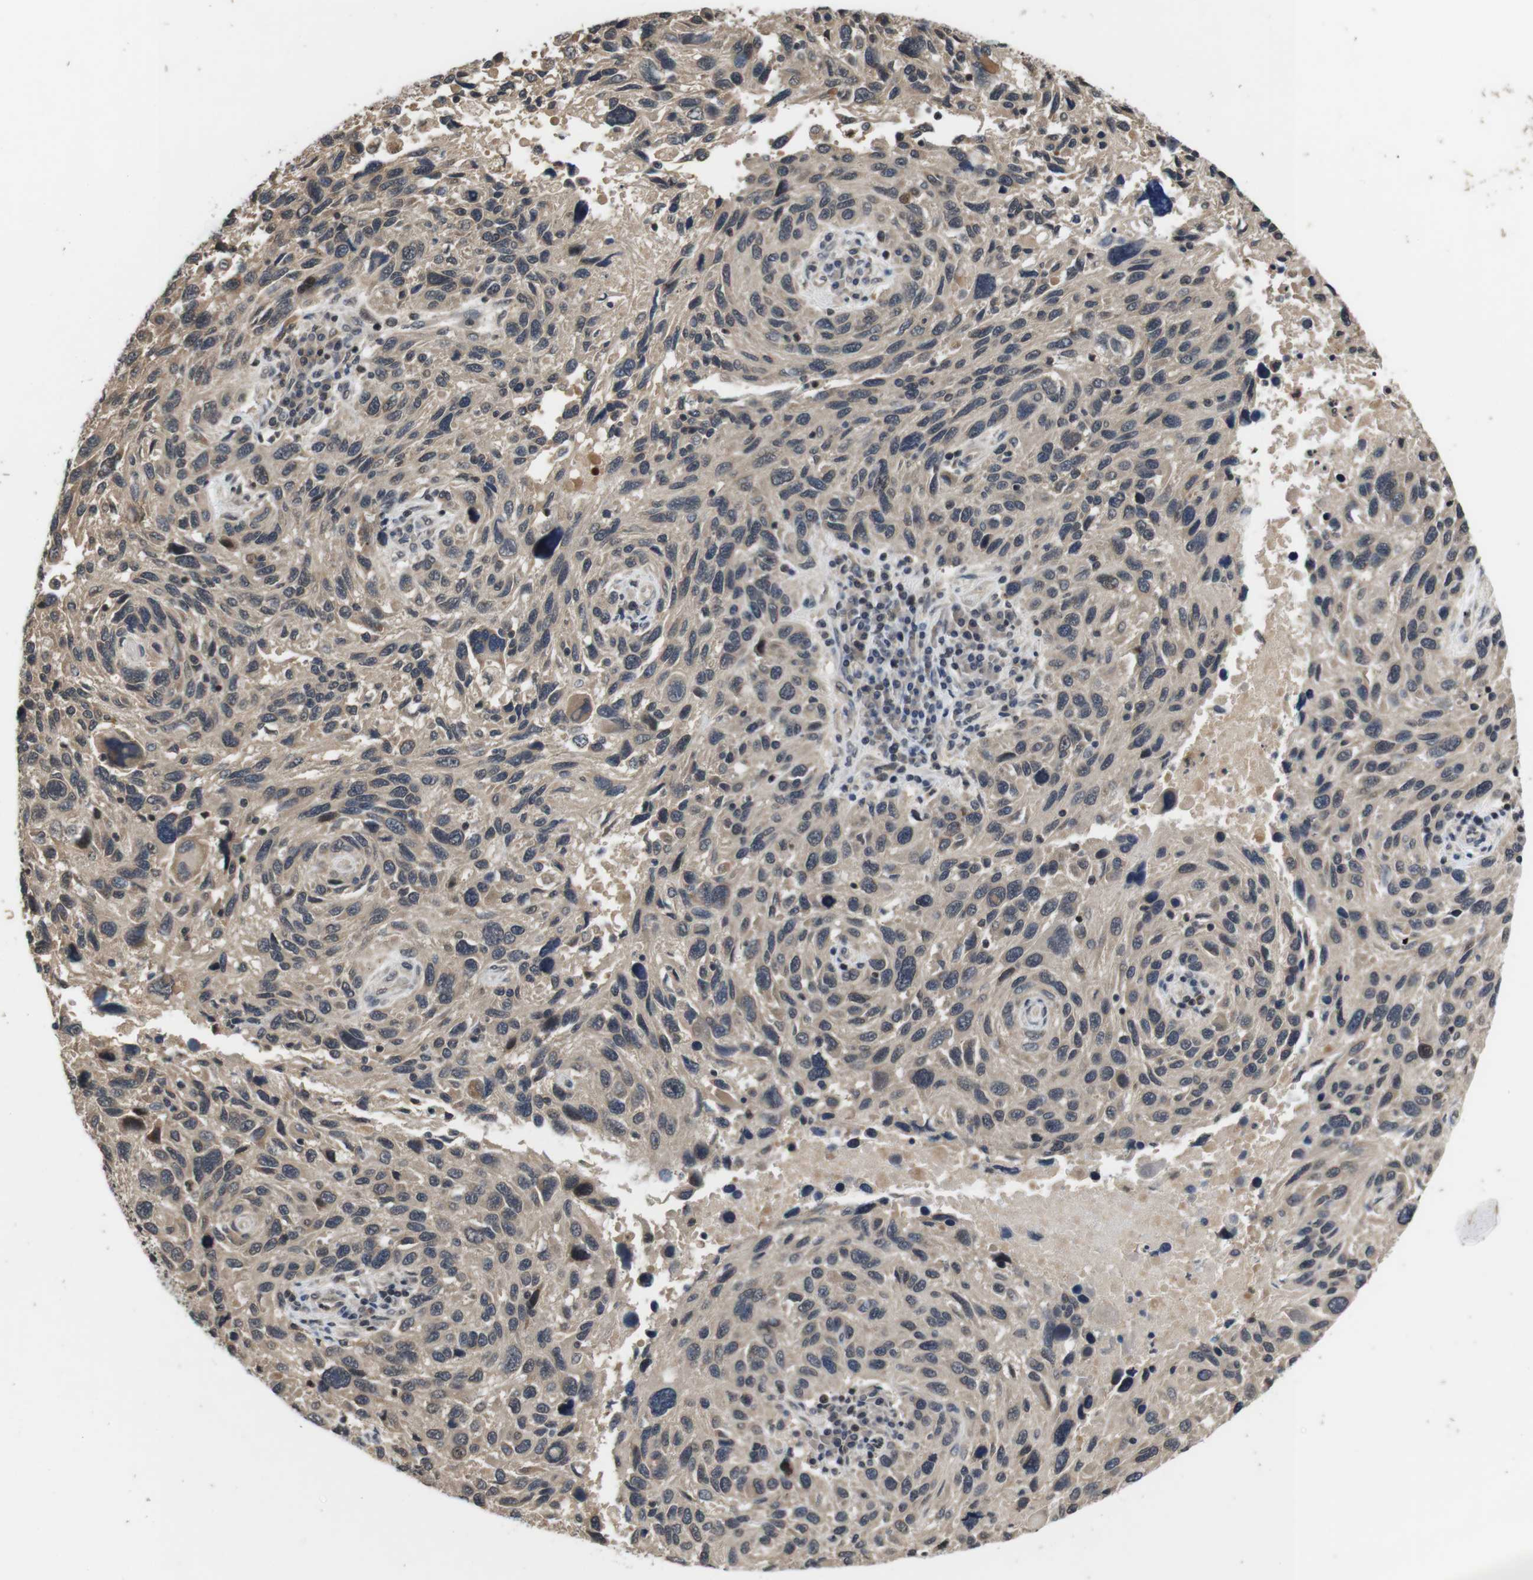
{"staining": {"intensity": "weak", "quantity": ">75%", "location": "cytoplasmic/membranous"}, "tissue": "melanoma", "cell_type": "Tumor cells", "image_type": "cancer", "snomed": [{"axis": "morphology", "description": "Malignant melanoma, NOS"}, {"axis": "topography", "description": "Skin"}], "caption": "IHC of human malignant melanoma demonstrates low levels of weak cytoplasmic/membranous staining in approximately >75% of tumor cells.", "gene": "FADD", "patient": {"sex": "male", "age": 53}}